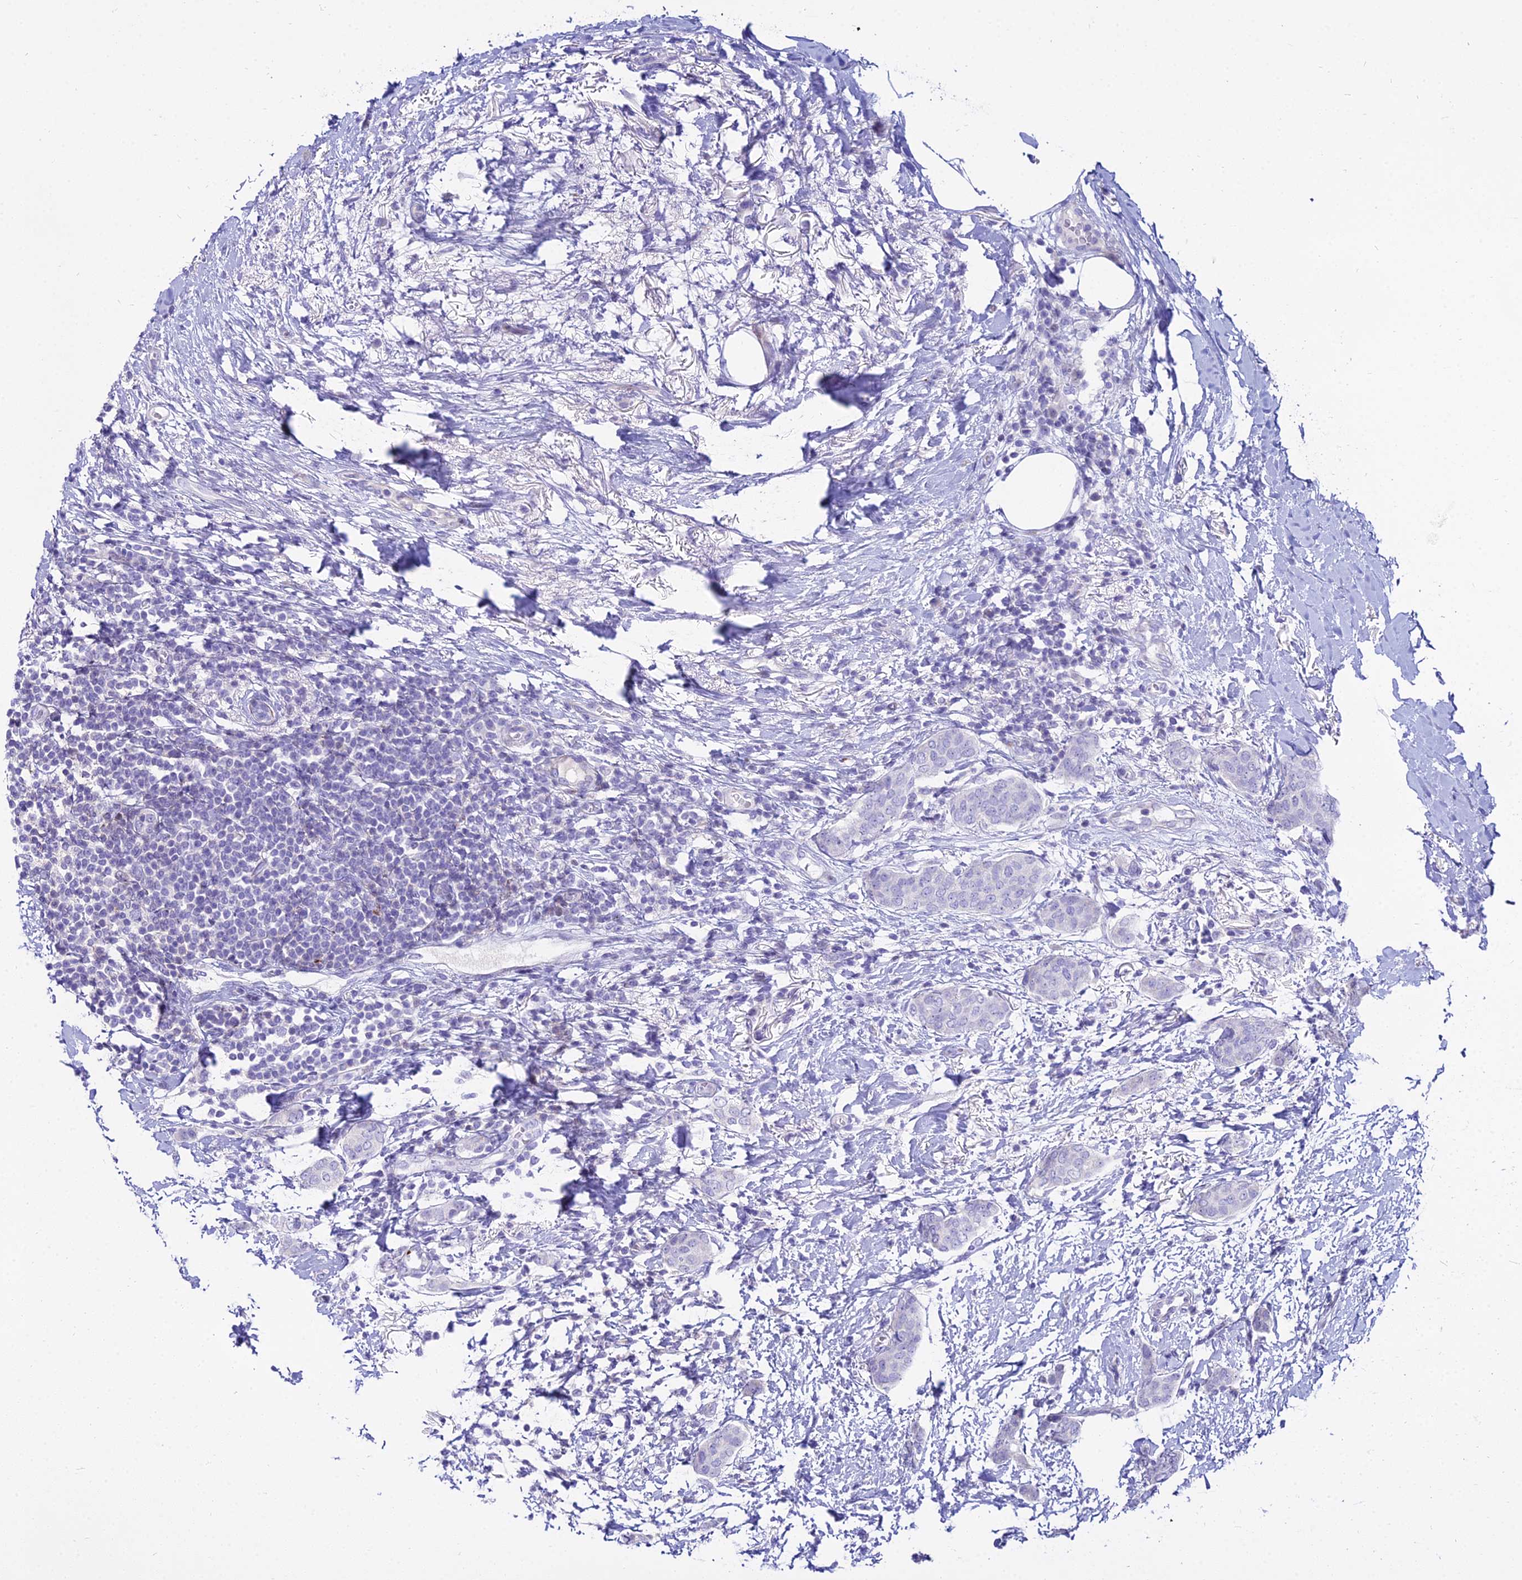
{"staining": {"intensity": "negative", "quantity": "none", "location": "none"}, "tissue": "breast cancer", "cell_type": "Tumor cells", "image_type": "cancer", "snomed": [{"axis": "morphology", "description": "Duct carcinoma"}, {"axis": "topography", "description": "Breast"}], "caption": "Human breast cancer stained for a protein using IHC demonstrates no staining in tumor cells.", "gene": "DLX1", "patient": {"sex": "female", "age": 72}}